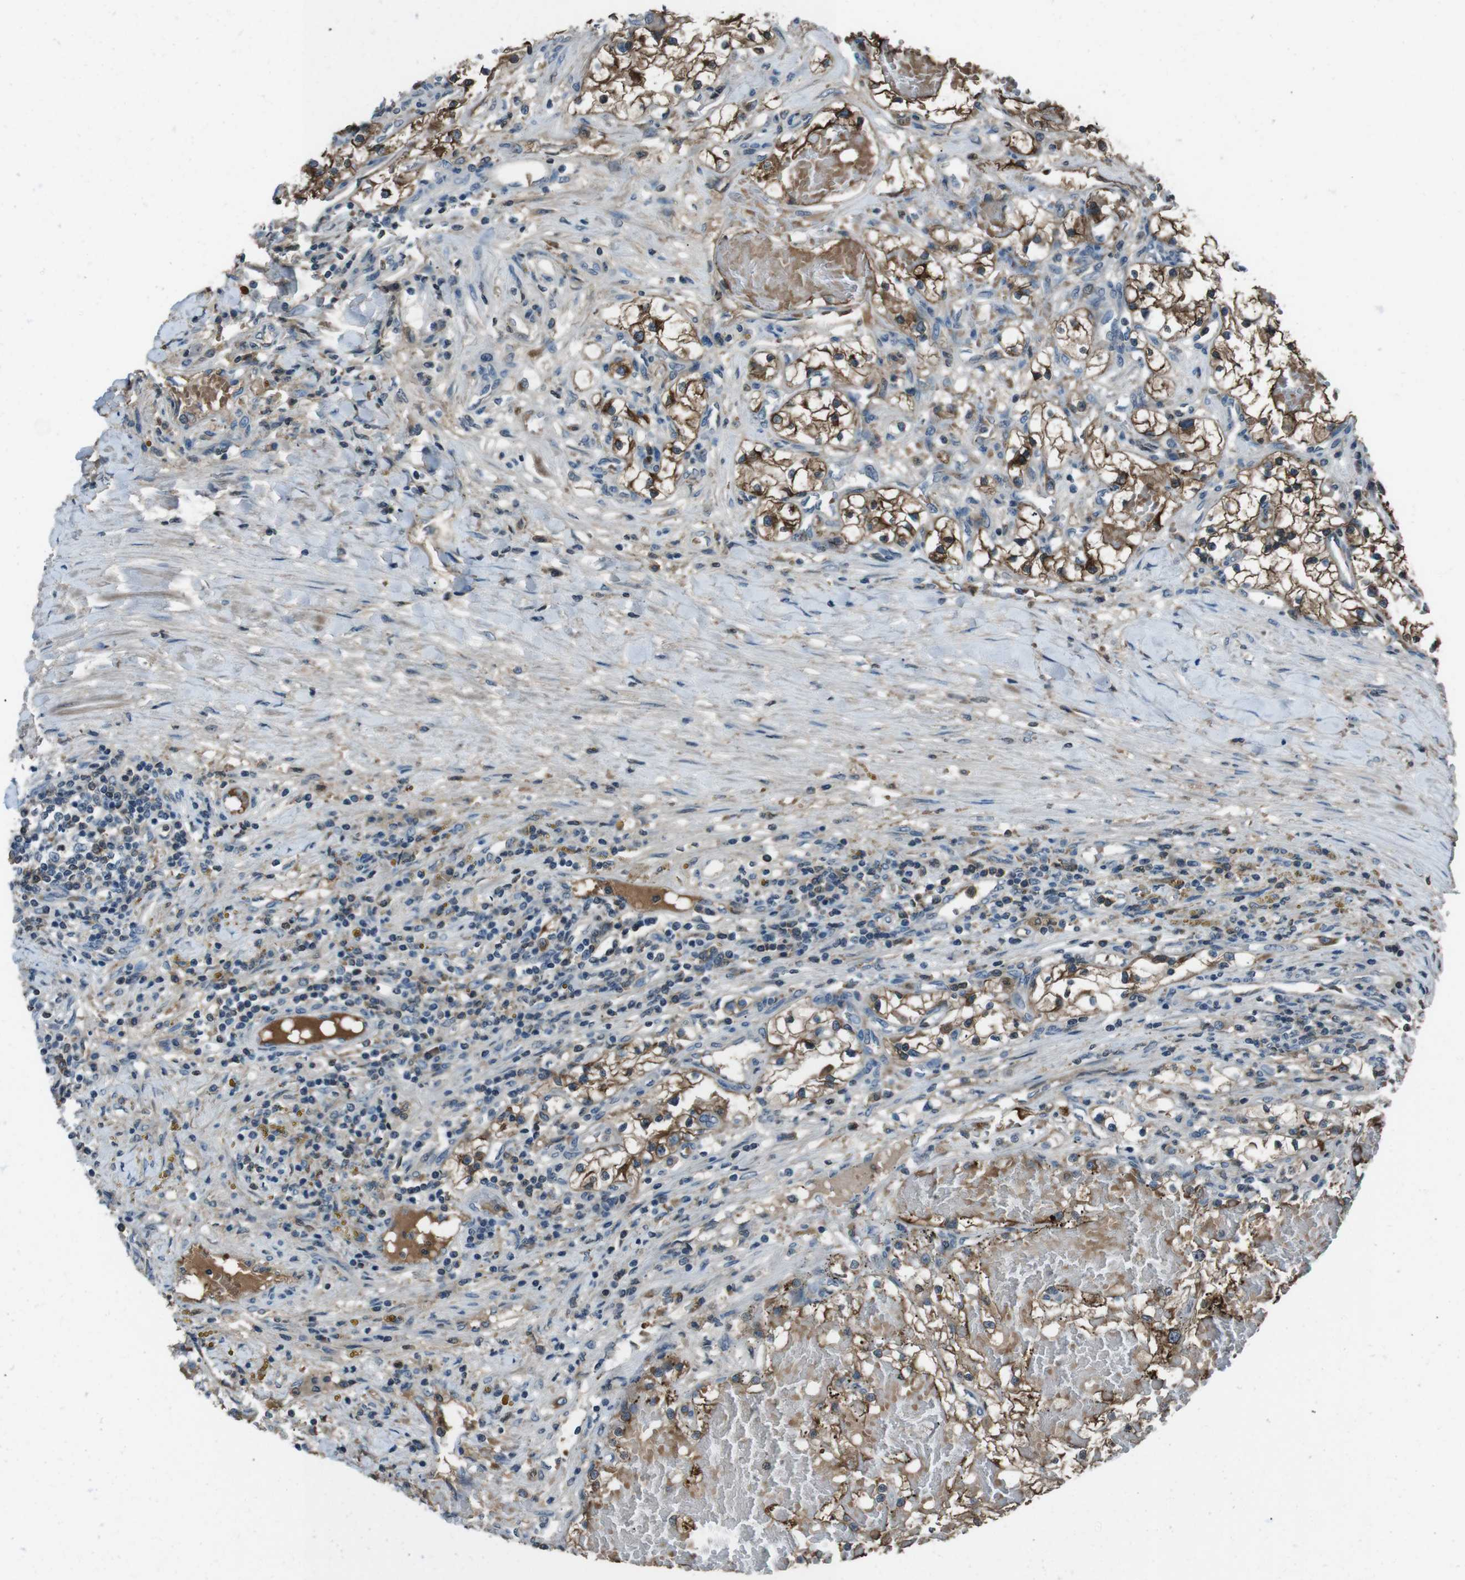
{"staining": {"intensity": "moderate", "quantity": ">75%", "location": "cytoplasmic/membranous"}, "tissue": "renal cancer", "cell_type": "Tumor cells", "image_type": "cancer", "snomed": [{"axis": "morphology", "description": "Adenocarcinoma, NOS"}, {"axis": "topography", "description": "Kidney"}], "caption": "An image of human adenocarcinoma (renal) stained for a protein displays moderate cytoplasmic/membranous brown staining in tumor cells.", "gene": "UGT1A6", "patient": {"sex": "male", "age": 68}}